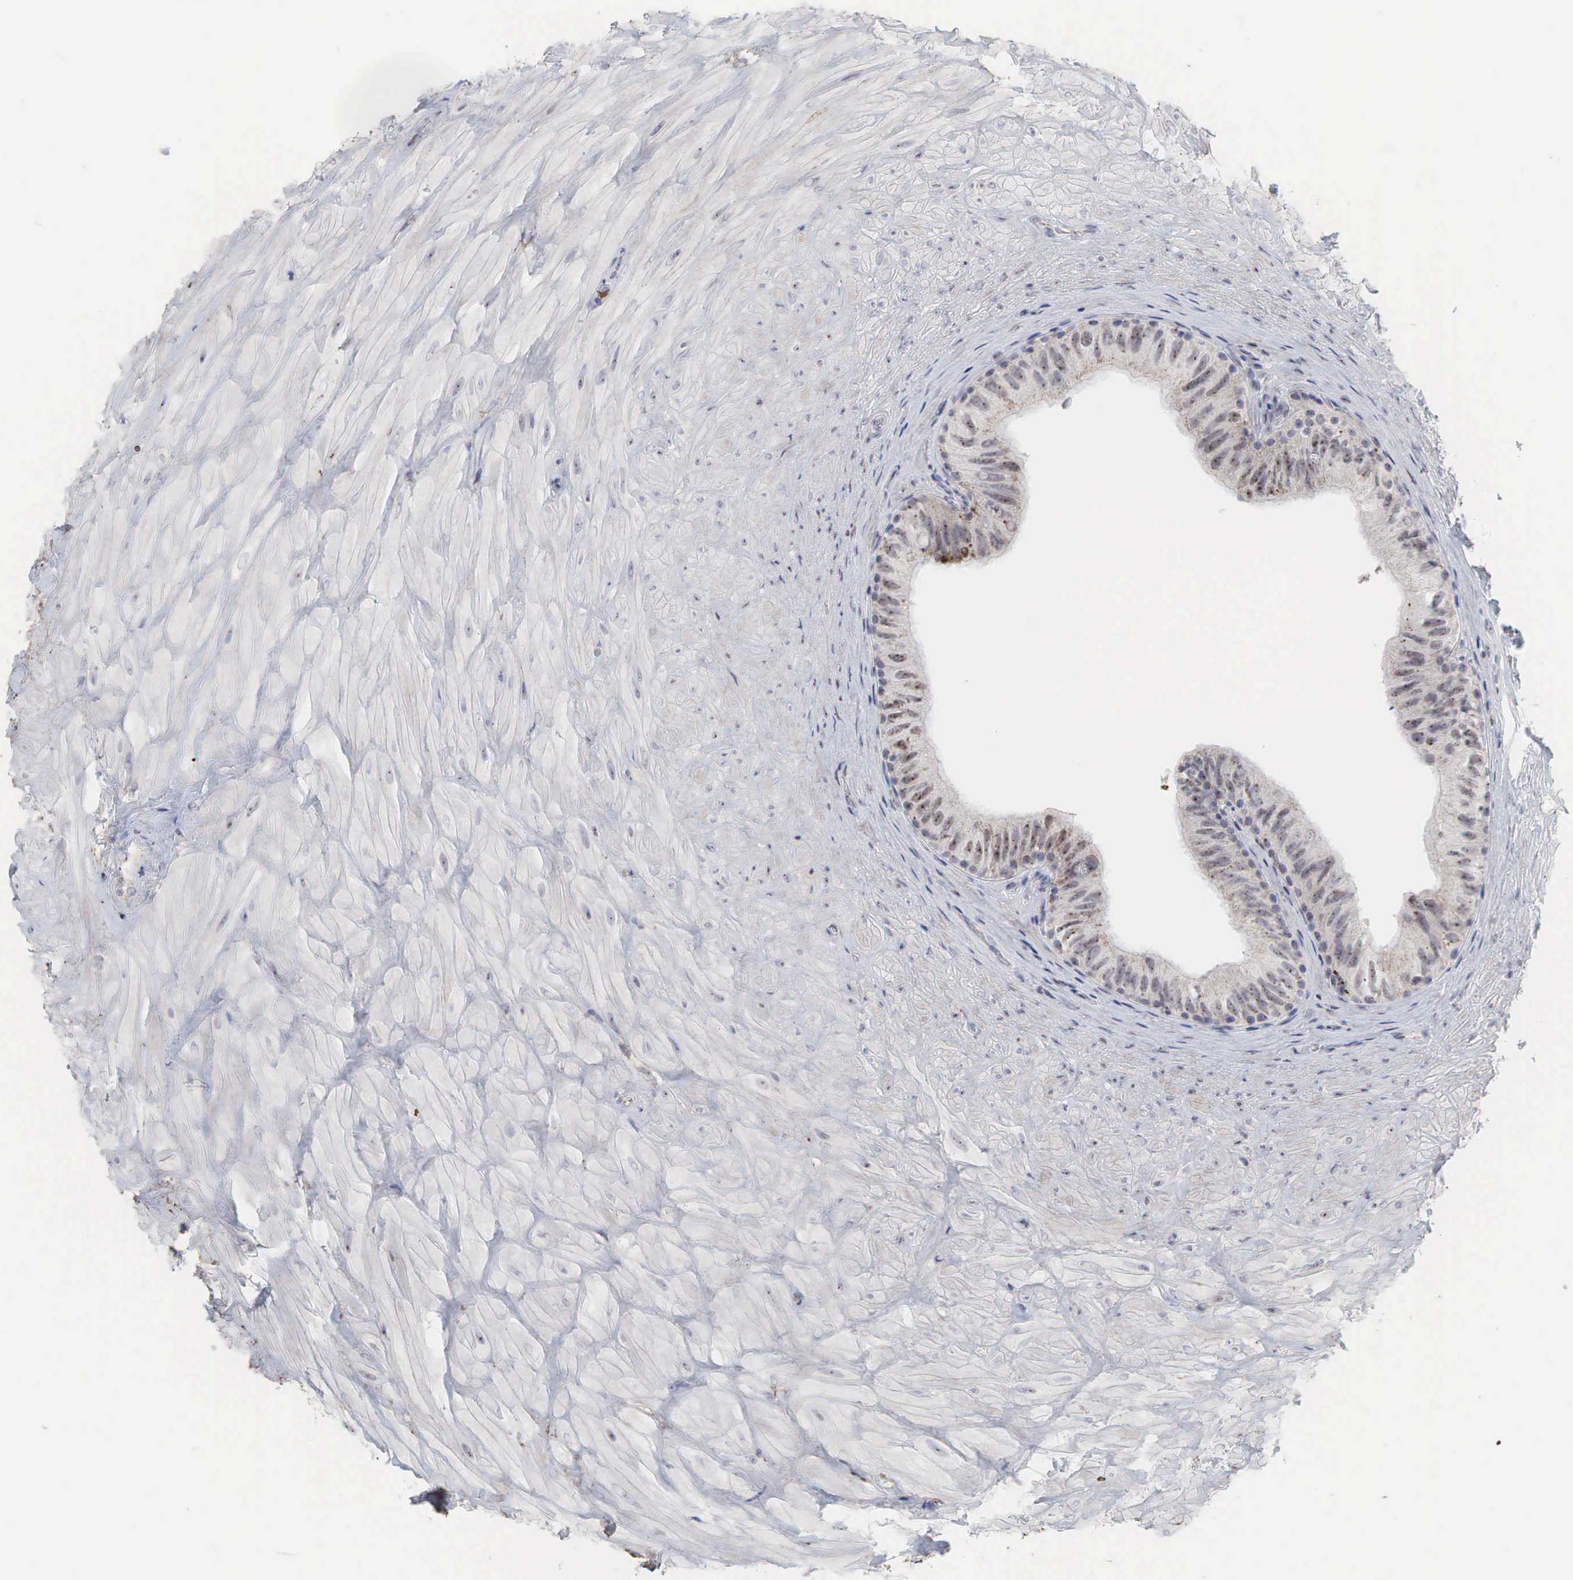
{"staining": {"intensity": "moderate", "quantity": ">75%", "location": "nuclear"}, "tissue": "epididymis", "cell_type": "Glandular cells", "image_type": "normal", "snomed": [{"axis": "morphology", "description": "Normal tissue, NOS"}, {"axis": "topography", "description": "Epididymis"}], "caption": "Immunohistochemical staining of unremarkable human epididymis displays >75% levels of moderate nuclear protein expression in approximately >75% of glandular cells.", "gene": "DKC1", "patient": {"sex": "male", "age": 37}}